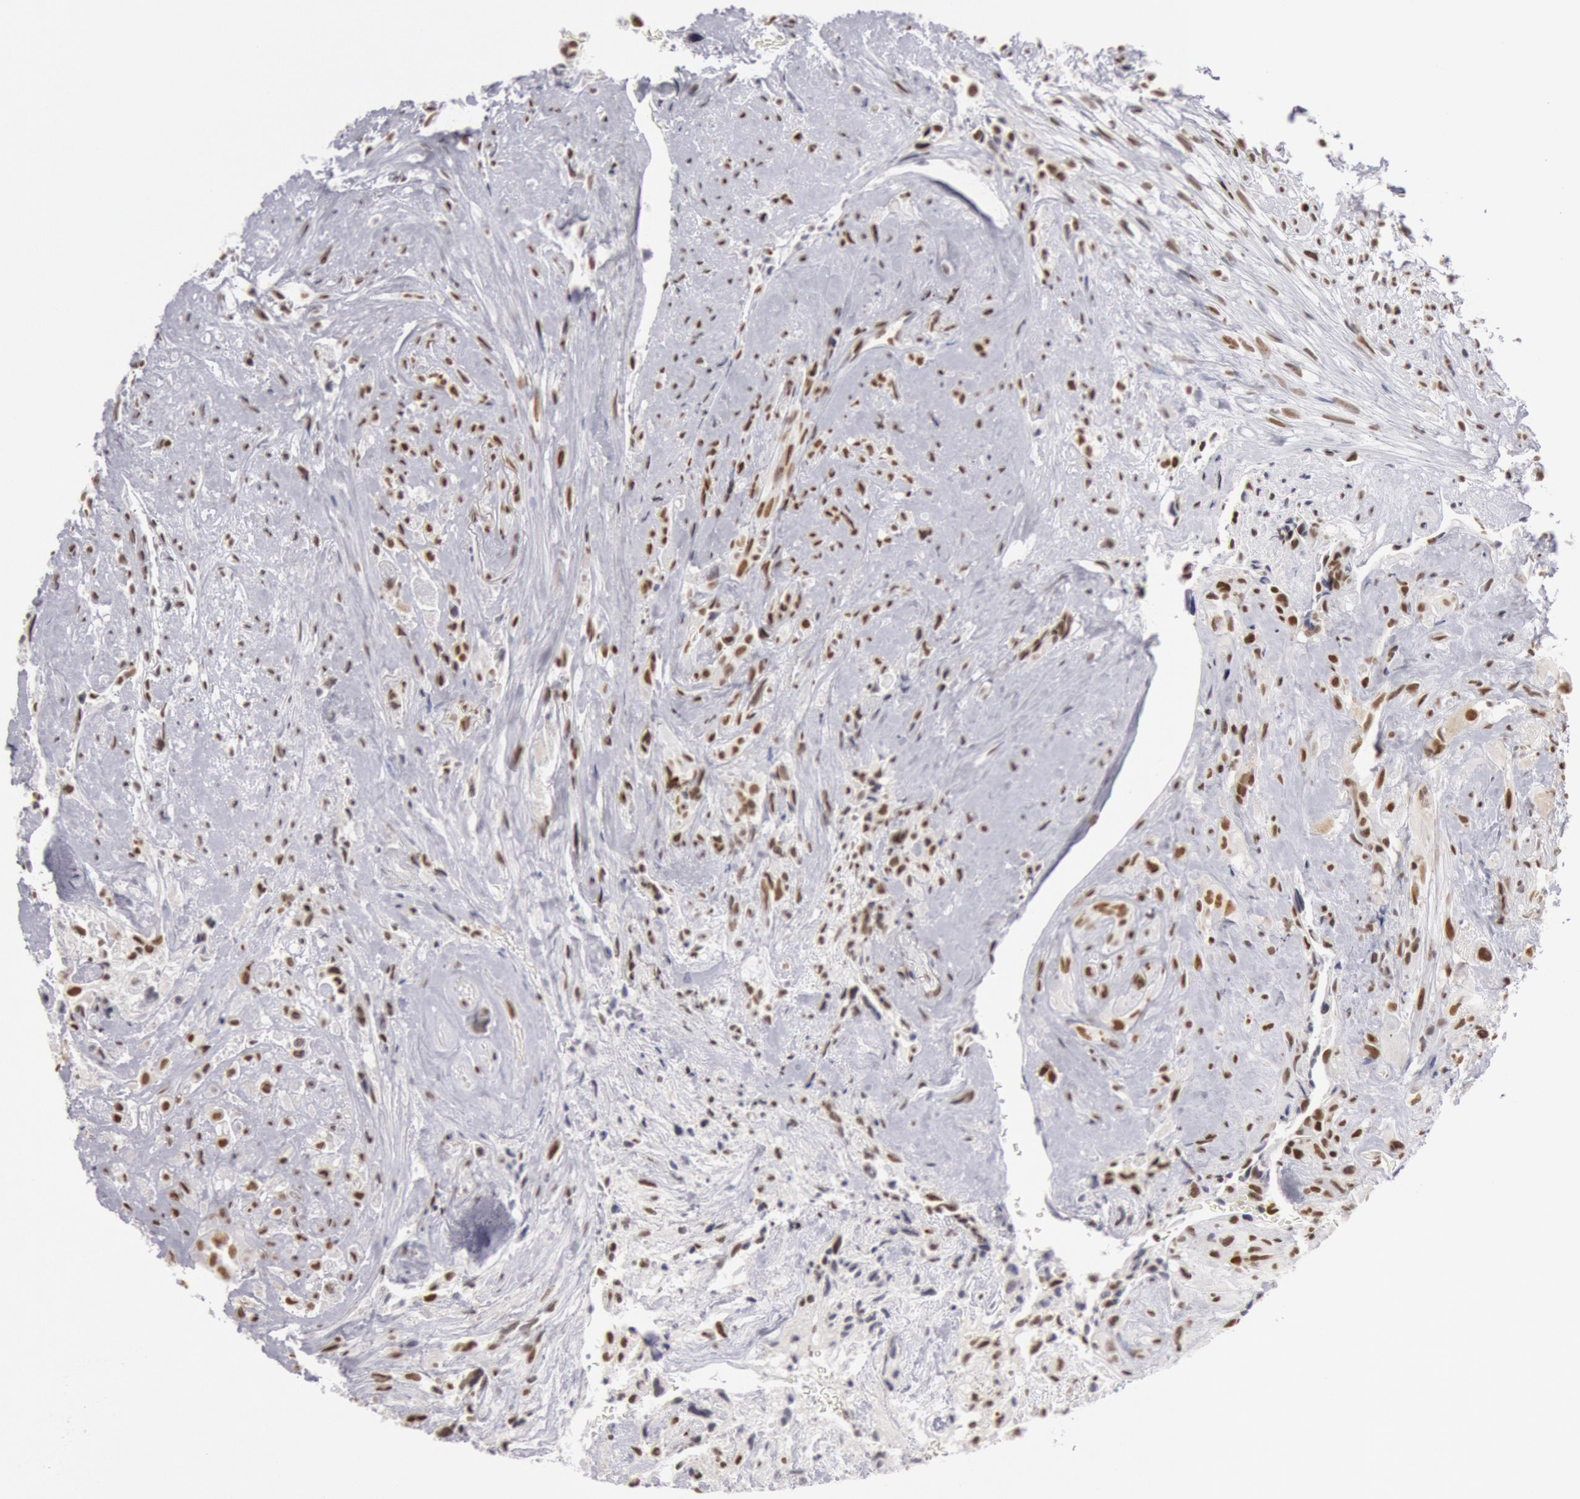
{"staining": {"intensity": "strong", "quantity": ">75%", "location": "nuclear"}, "tissue": "glioma", "cell_type": "Tumor cells", "image_type": "cancer", "snomed": [{"axis": "morphology", "description": "Glioma, malignant, High grade"}, {"axis": "topography", "description": "Brain"}], "caption": "IHC histopathology image of high-grade glioma (malignant) stained for a protein (brown), which displays high levels of strong nuclear staining in about >75% of tumor cells.", "gene": "ESS2", "patient": {"sex": "male", "age": 48}}